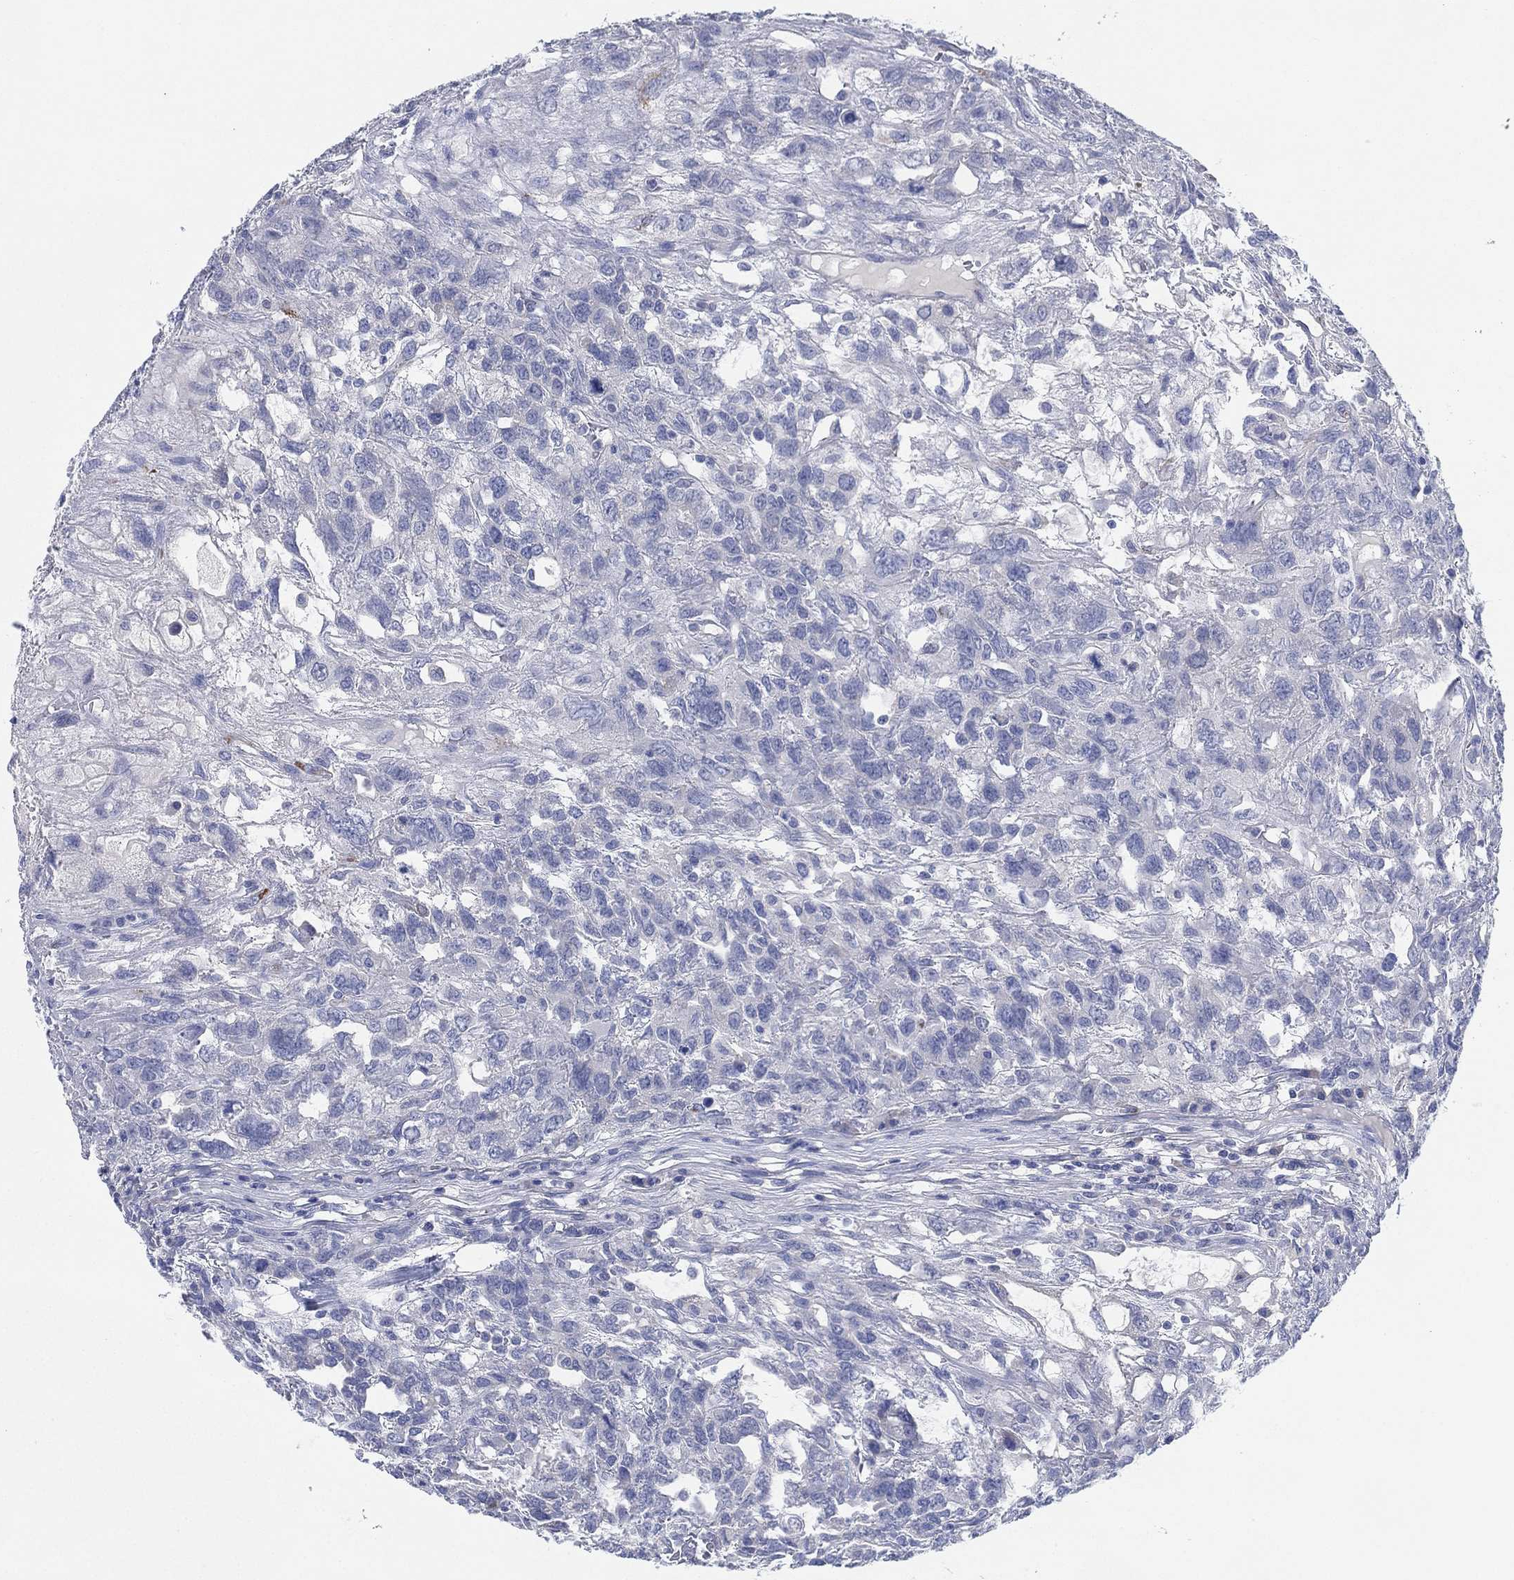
{"staining": {"intensity": "negative", "quantity": "none", "location": "none"}, "tissue": "testis cancer", "cell_type": "Tumor cells", "image_type": "cancer", "snomed": [{"axis": "morphology", "description": "Seminoma, NOS"}, {"axis": "topography", "description": "Testis"}], "caption": "Immunohistochemistry image of neoplastic tissue: seminoma (testis) stained with DAB (3,3'-diaminobenzidine) displays no significant protein staining in tumor cells.", "gene": "ADAD2", "patient": {"sex": "male", "age": 52}}